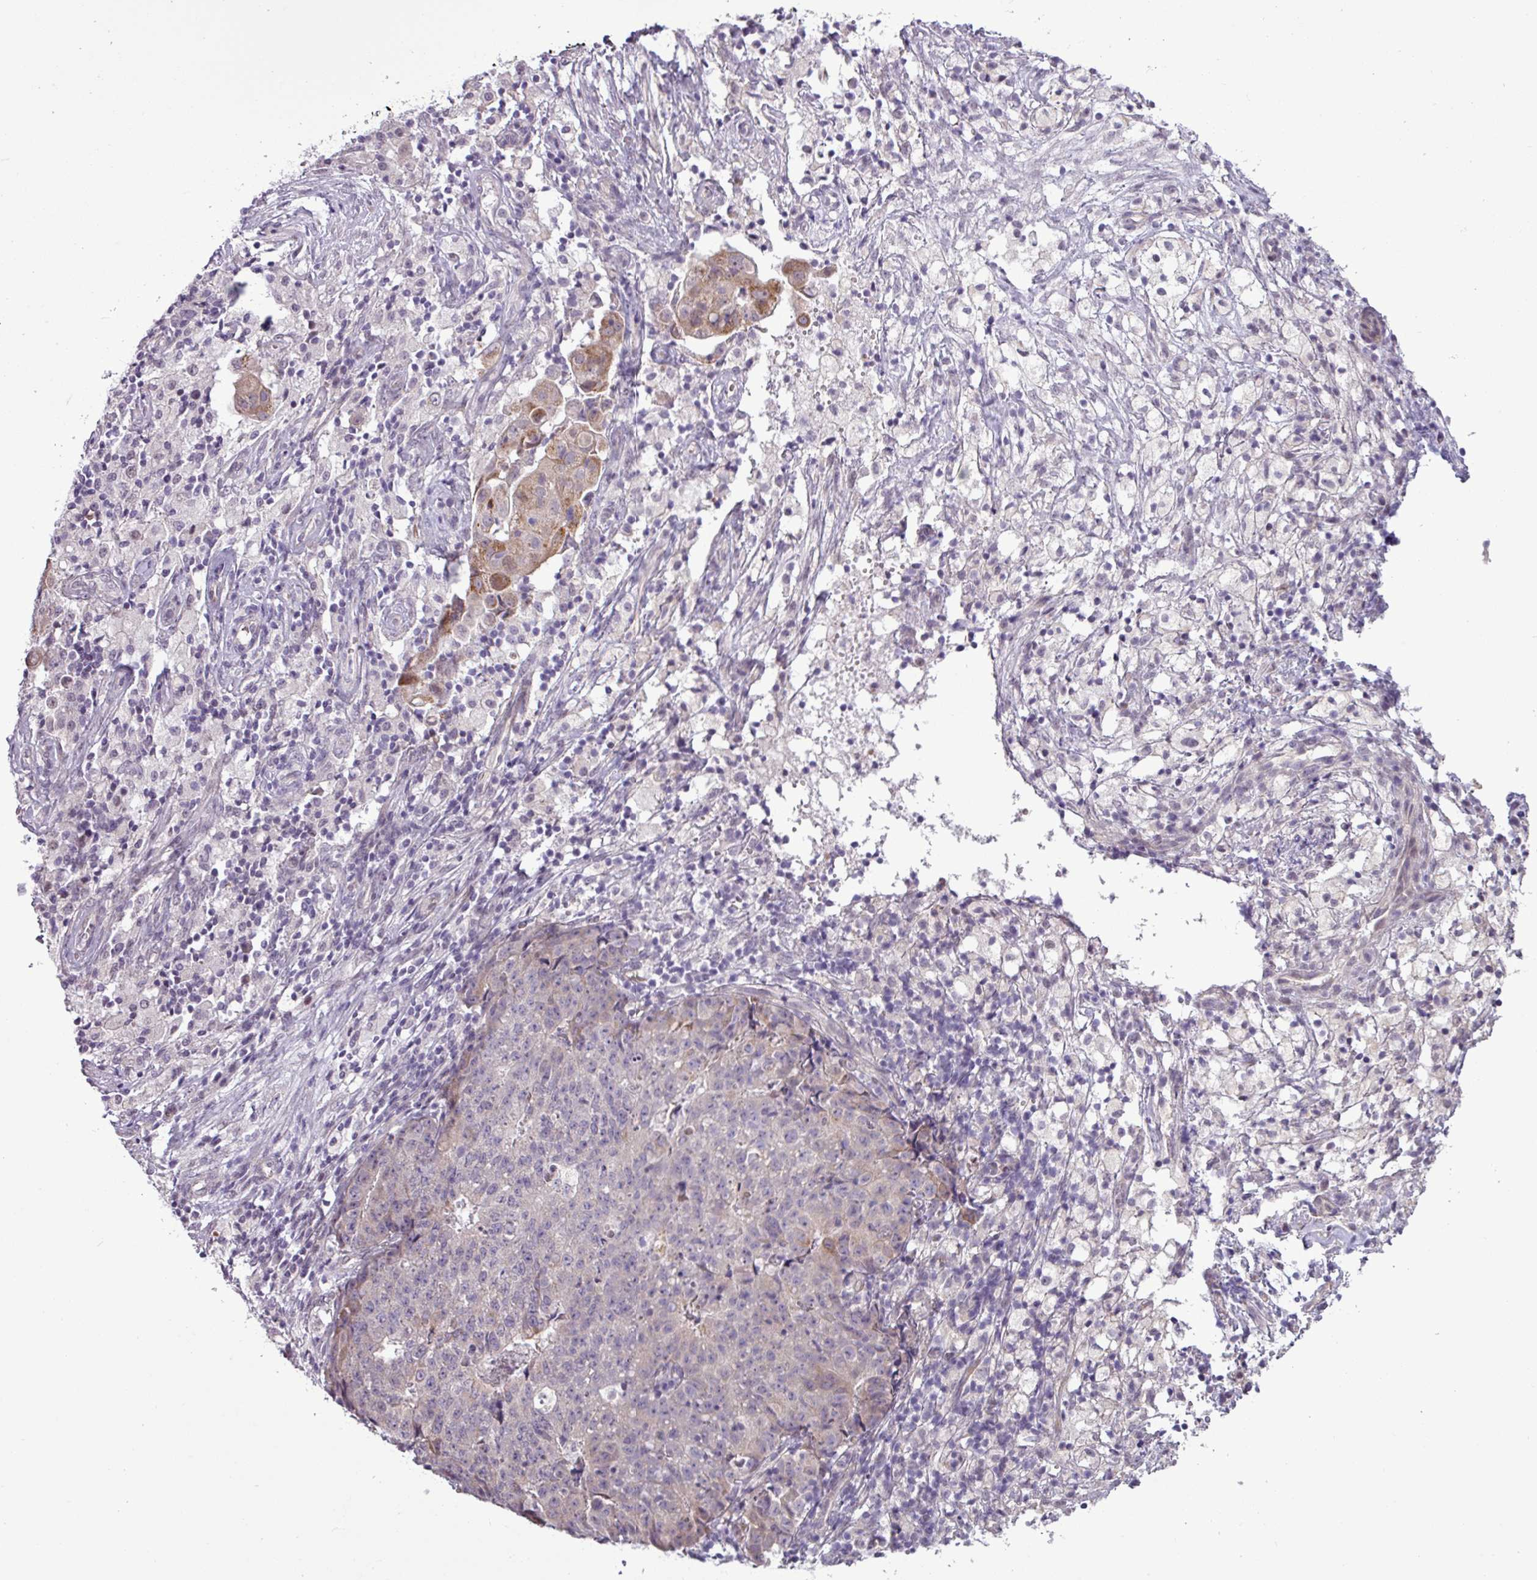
{"staining": {"intensity": "weak", "quantity": "<25%", "location": "cytoplasmic/membranous"}, "tissue": "ovarian cancer", "cell_type": "Tumor cells", "image_type": "cancer", "snomed": [{"axis": "morphology", "description": "Carcinoma, endometroid"}, {"axis": "topography", "description": "Ovary"}], "caption": "Immunohistochemical staining of ovarian cancer (endometroid carcinoma) exhibits no significant positivity in tumor cells.", "gene": "GPT2", "patient": {"sex": "female", "age": 42}}